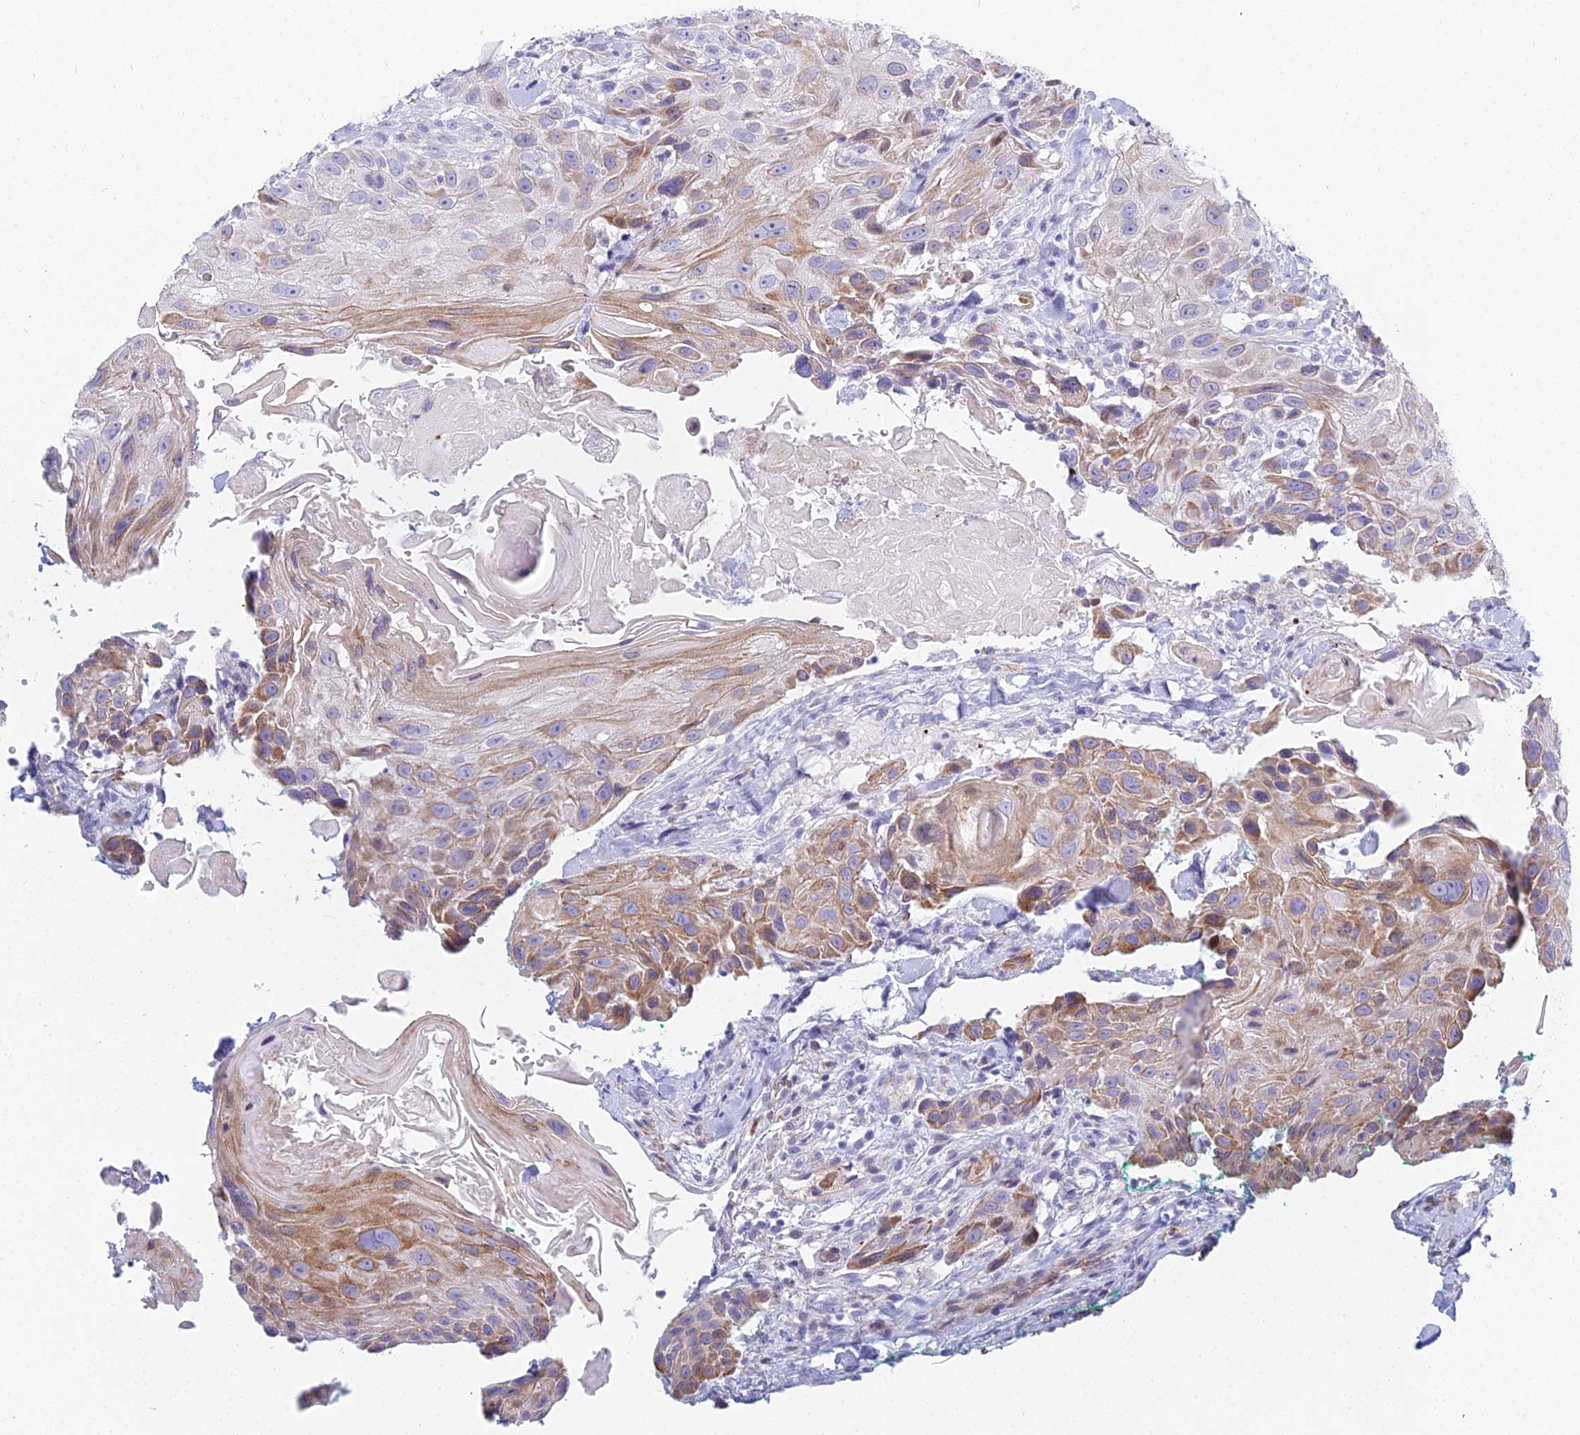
{"staining": {"intensity": "moderate", "quantity": "25%-75%", "location": "cytoplasmic/membranous"}, "tissue": "head and neck cancer", "cell_type": "Tumor cells", "image_type": "cancer", "snomed": [{"axis": "morphology", "description": "Squamous cell carcinoma, NOS"}, {"axis": "topography", "description": "Head-Neck"}], "caption": "Immunohistochemistry of squamous cell carcinoma (head and neck) reveals medium levels of moderate cytoplasmic/membranous expression in approximately 25%-75% of tumor cells.", "gene": "PRR13", "patient": {"sex": "male", "age": 81}}